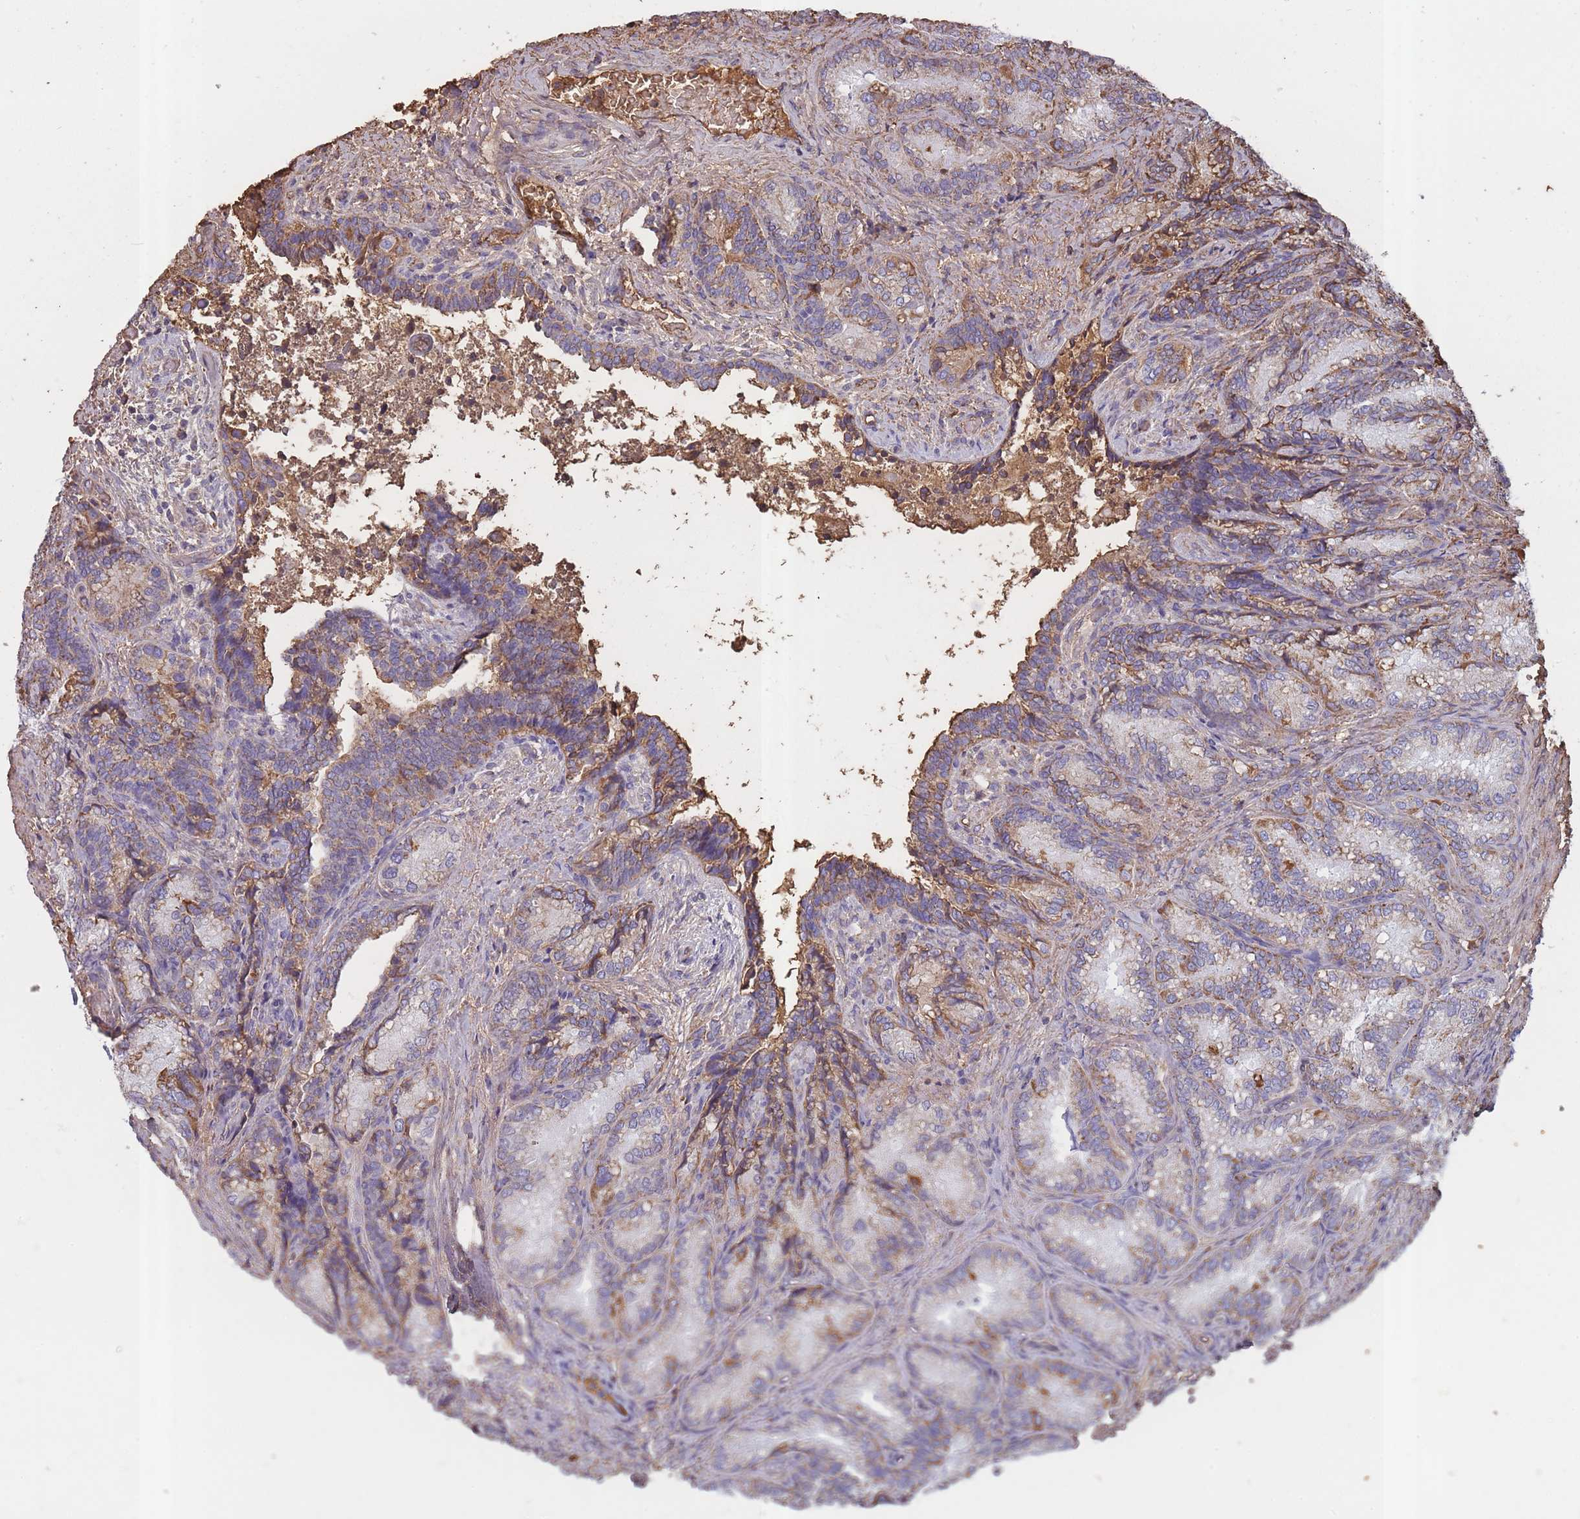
{"staining": {"intensity": "moderate", "quantity": "25%-75%", "location": "cytoplasmic/membranous"}, "tissue": "seminal vesicle", "cell_type": "Glandular cells", "image_type": "normal", "snomed": [{"axis": "morphology", "description": "Normal tissue, NOS"}, {"axis": "topography", "description": "Seminal veicle"}], "caption": "Normal seminal vesicle was stained to show a protein in brown. There is medium levels of moderate cytoplasmic/membranous staining in approximately 25%-75% of glandular cells. (DAB (3,3'-diaminobenzidine) IHC, brown staining for protein, blue staining for nuclei).", "gene": "KAT2A", "patient": {"sex": "male", "age": 58}}